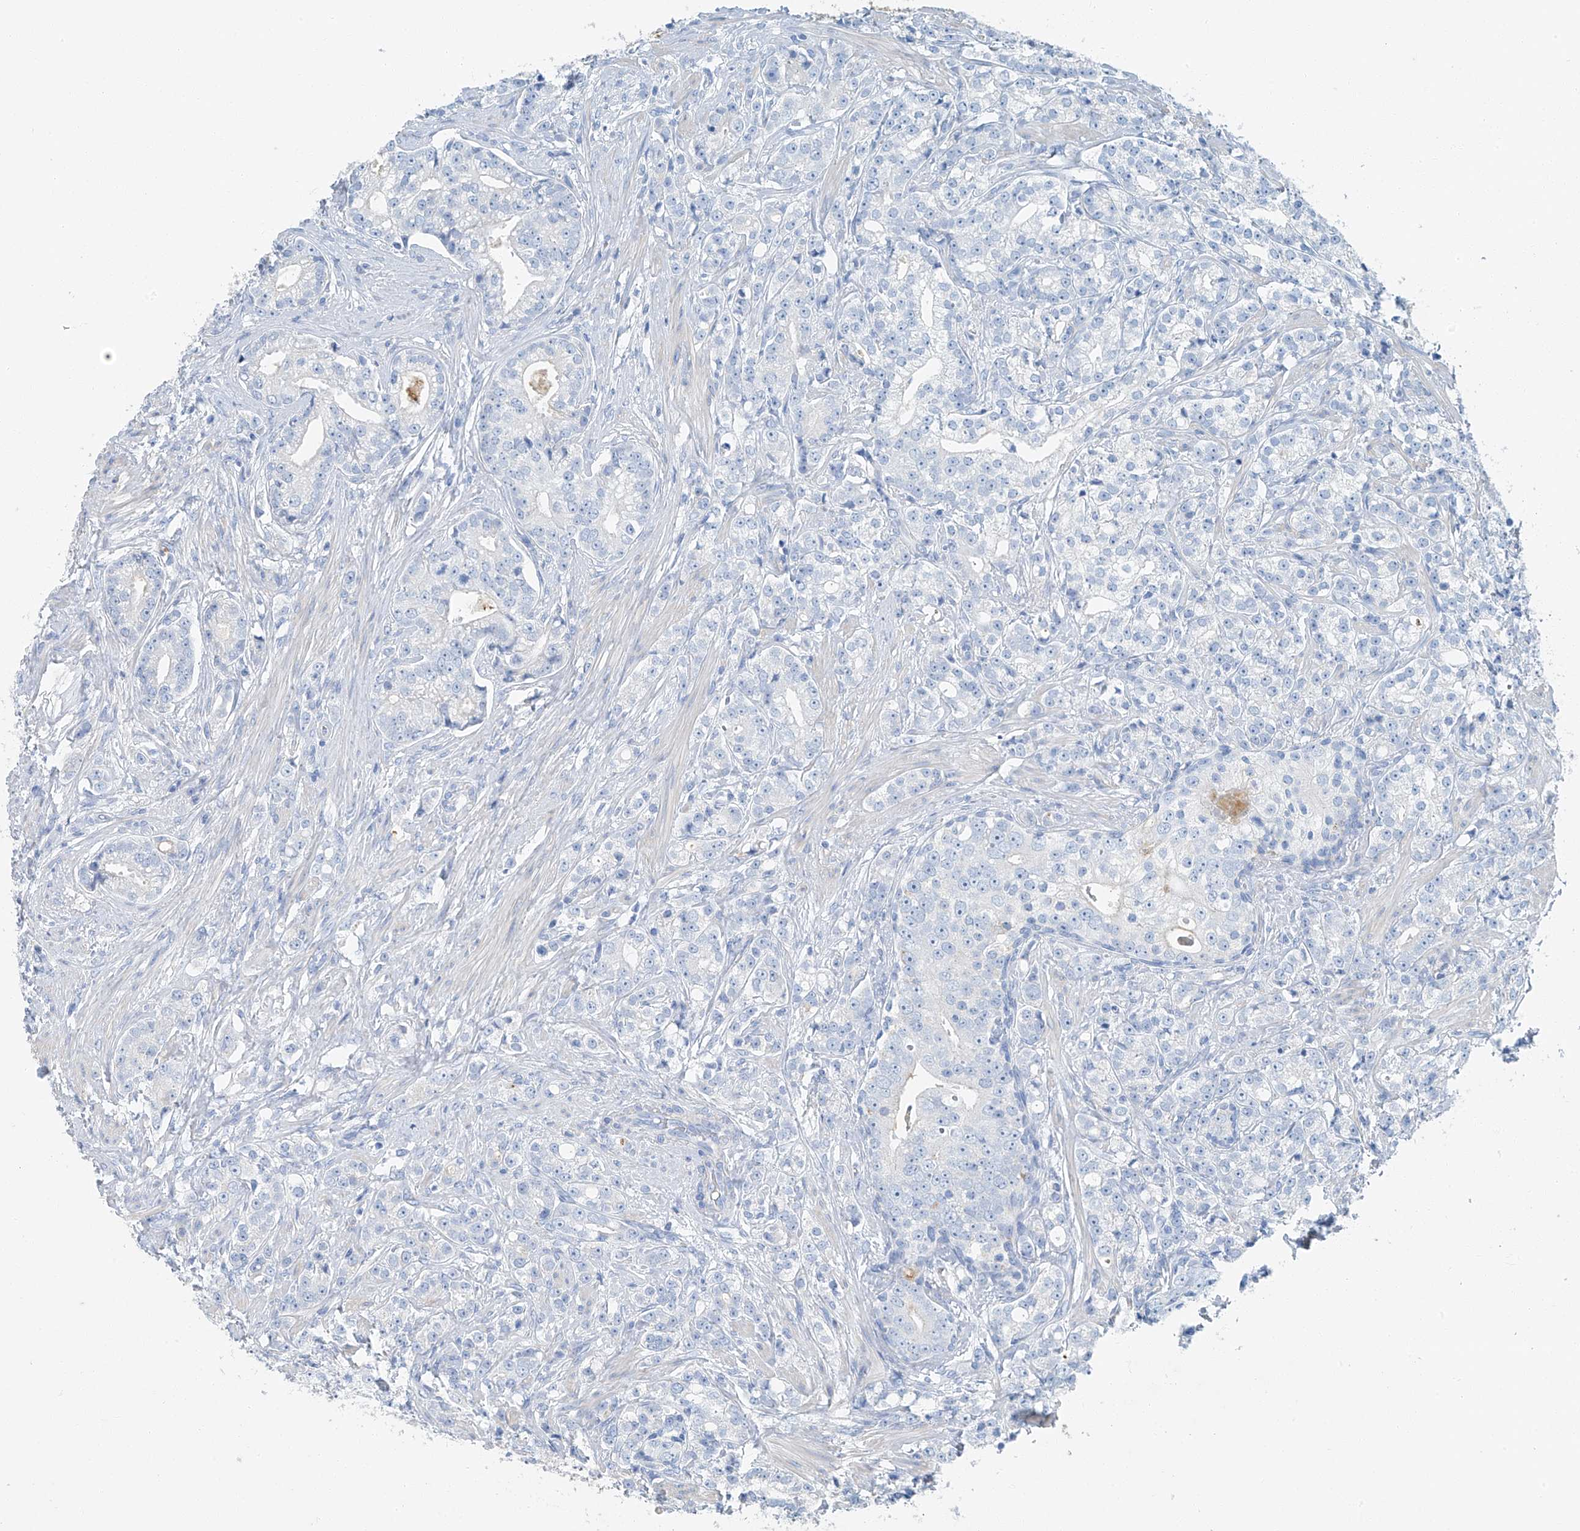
{"staining": {"intensity": "negative", "quantity": "none", "location": "none"}, "tissue": "prostate cancer", "cell_type": "Tumor cells", "image_type": "cancer", "snomed": [{"axis": "morphology", "description": "Adenocarcinoma, High grade"}, {"axis": "topography", "description": "Prostate"}], "caption": "This is a histopathology image of immunohistochemistry (IHC) staining of prostate cancer, which shows no positivity in tumor cells.", "gene": "C1orf87", "patient": {"sex": "male", "age": 69}}